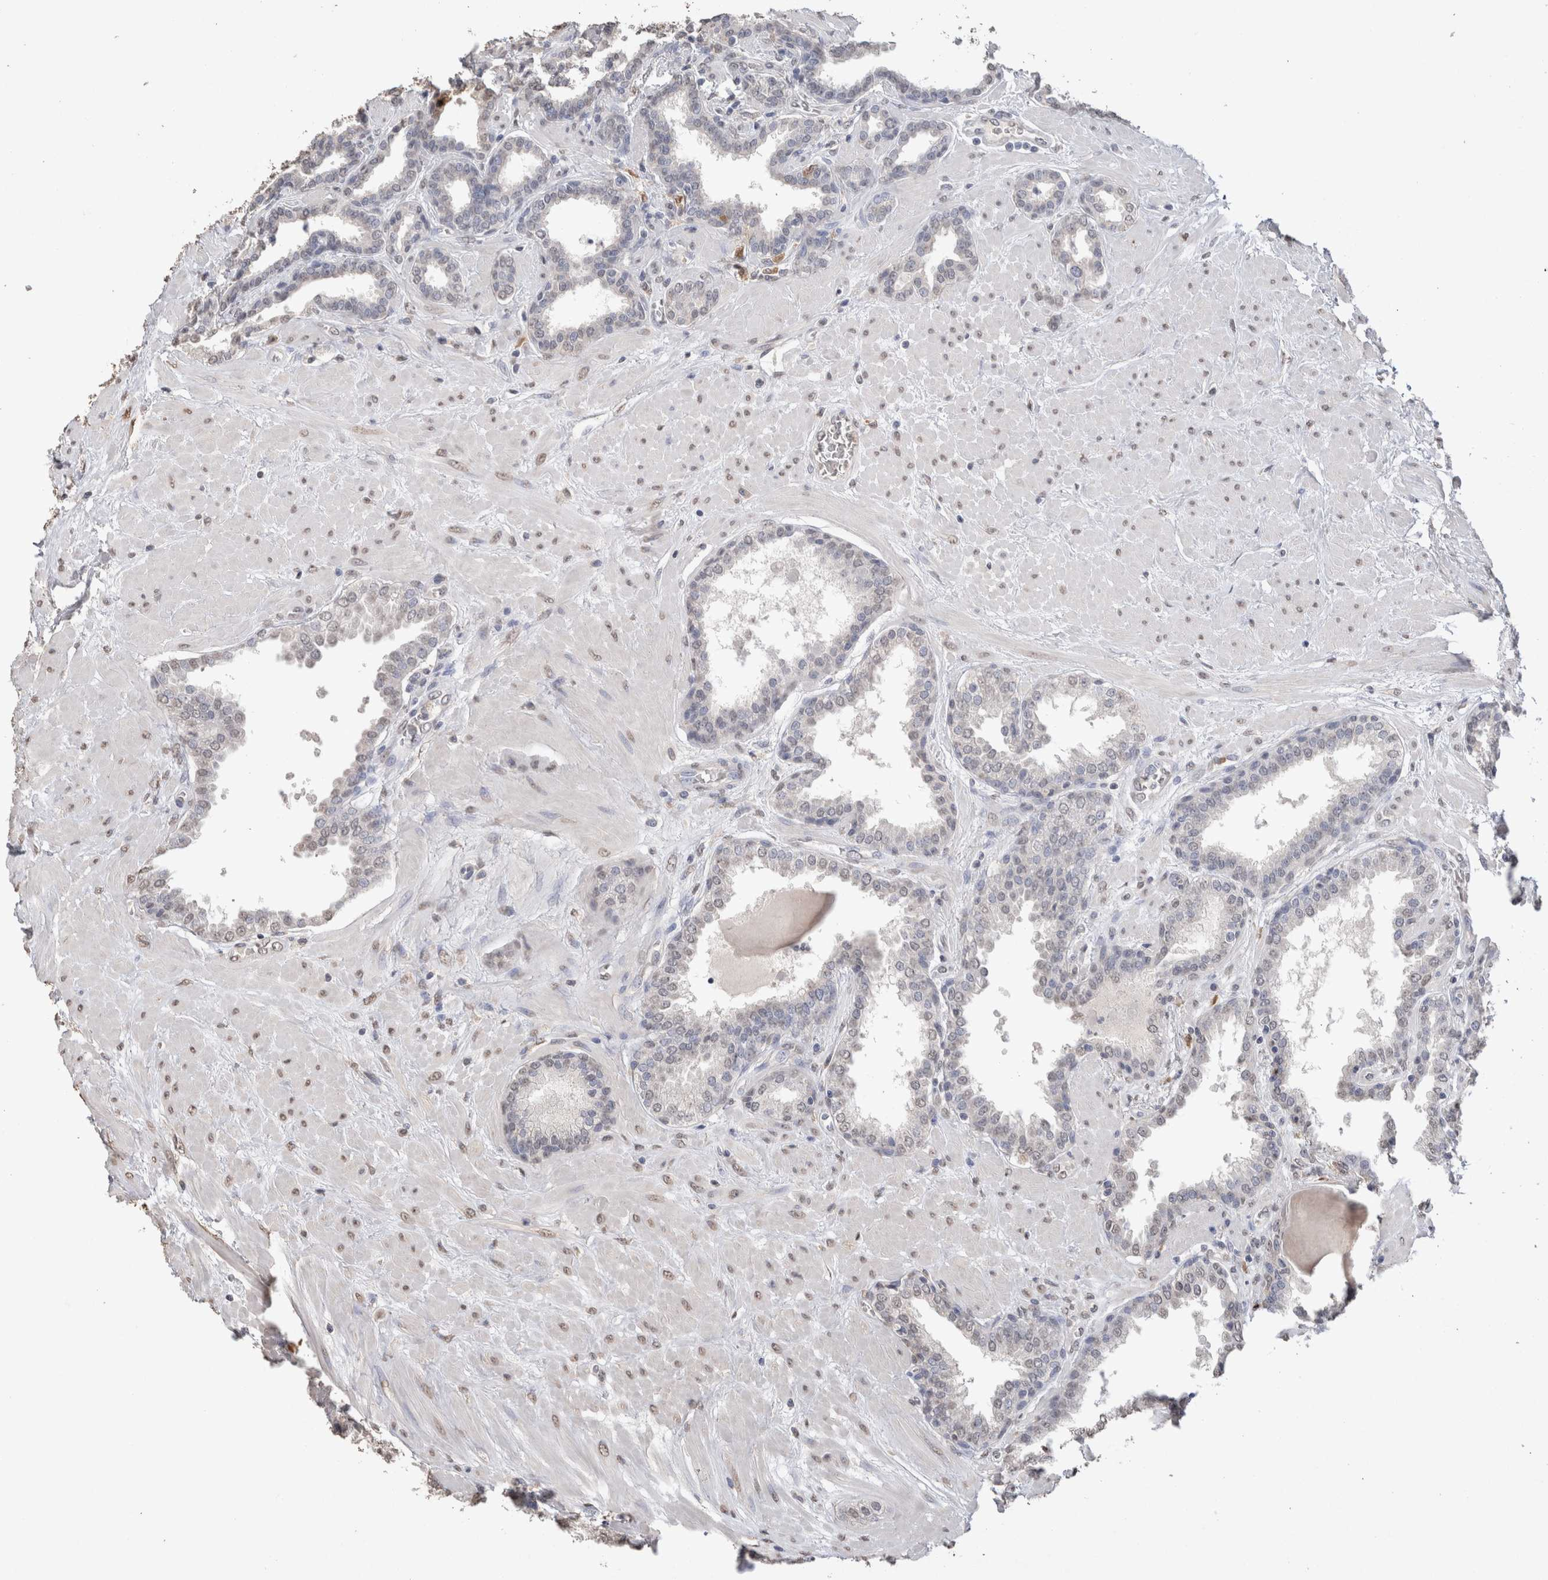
{"staining": {"intensity": "weak", "quantity": "<25%", "location": "nuclear"}, "tissue": "prostate", "cell_type": "Glandular cells", "image_type": "normal", "snomed": [{"axis": "morphology", "description": "Normal tissue, NOS"}, {"axis": "topography", "description": "Prostate"}], "caption": "High magnification brightfield microscopy of unremarkable prostate stained with DAB (3,3'-diaminobenzidine) (brown) and counterstained with hematoxylin (blue): glandular cells show no significant positivity. (DAB immunohistochemistry, high magnification).", "gene": "LGALS2", "patient": {"sex": "male", "age": 51}}